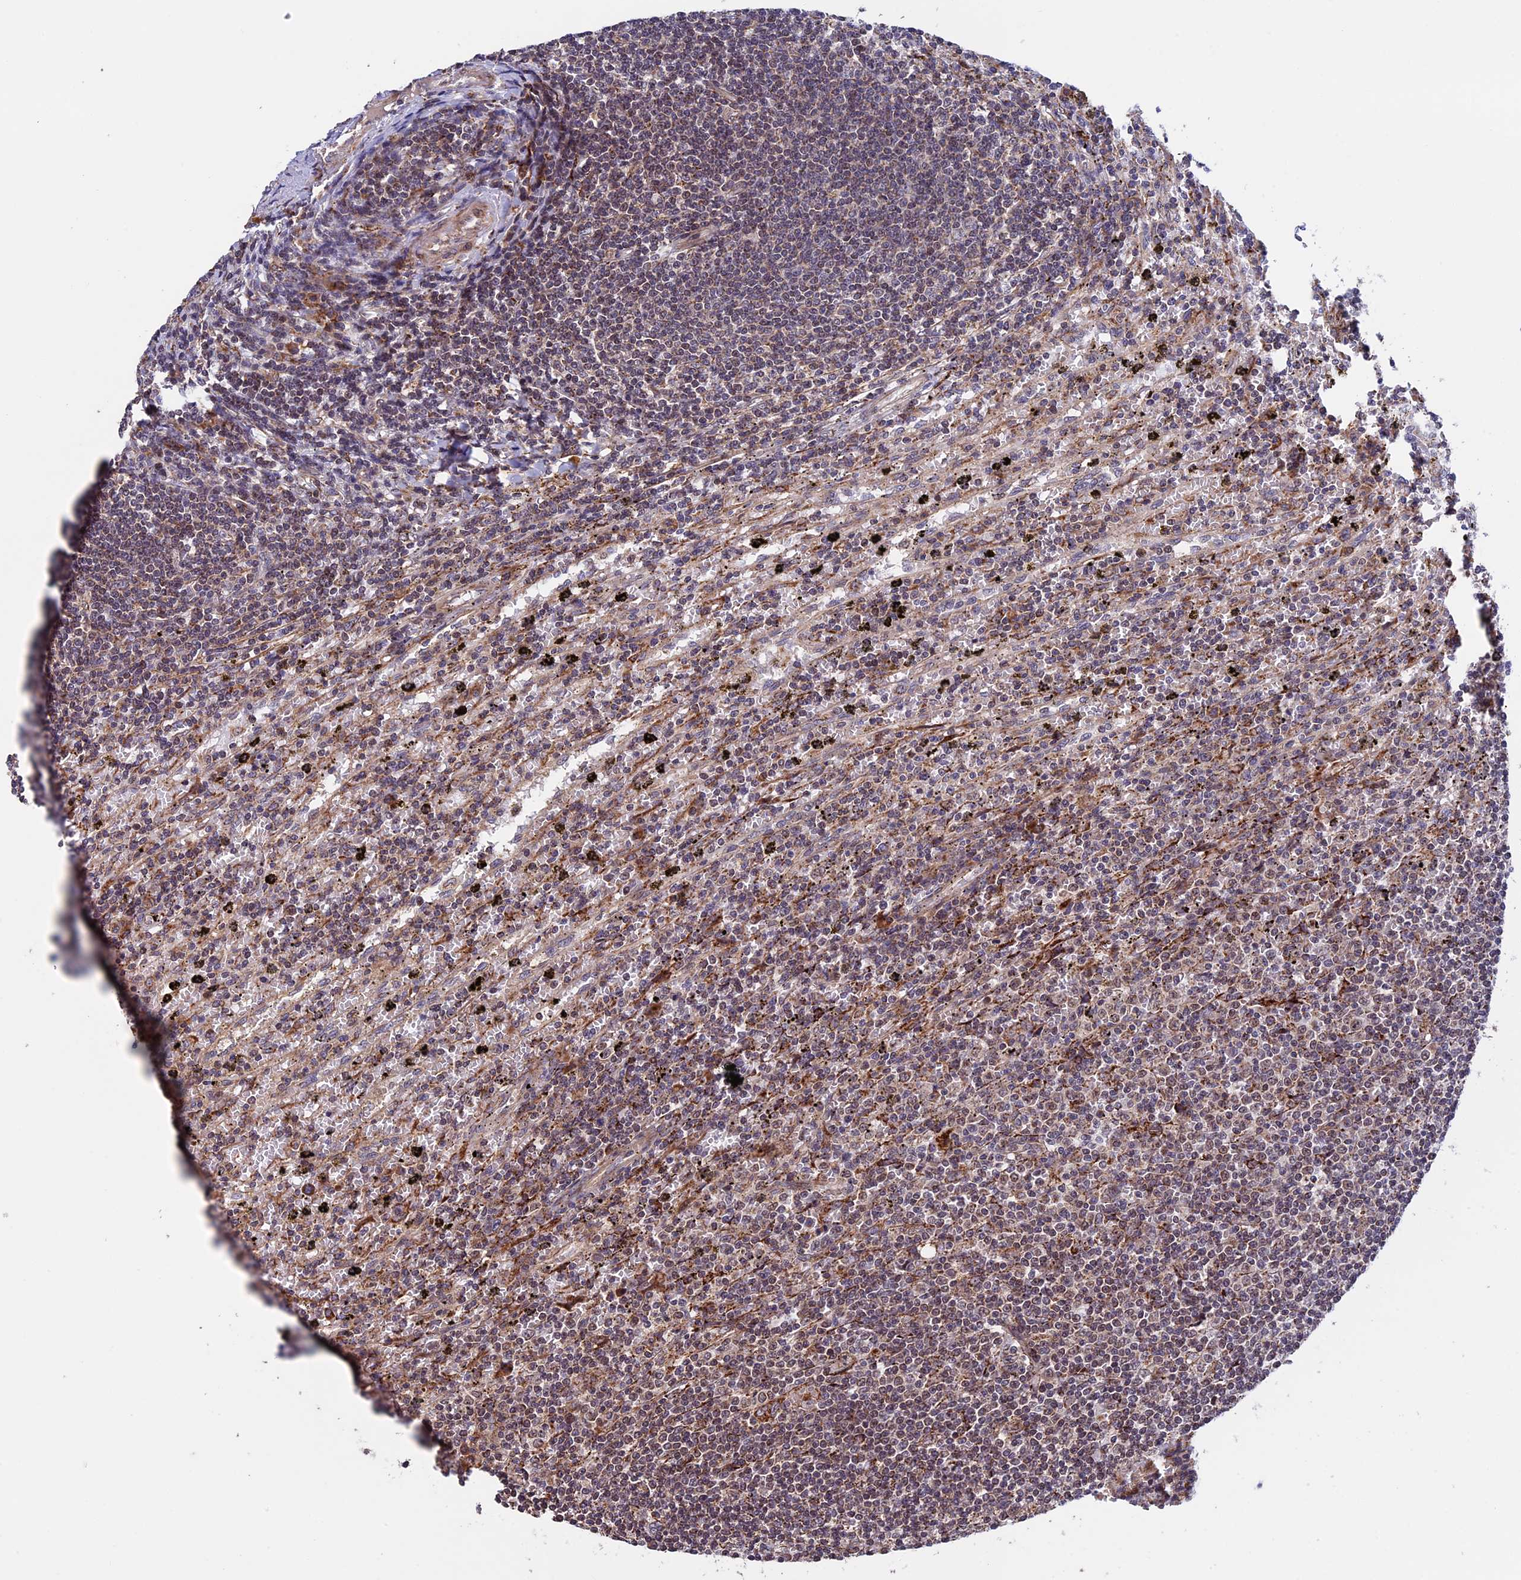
{"staining": {"intensity": "weak", "quantity": ">75%", "location": "cytoplasmic/membranous"}, "tissue": "lymphoma", "cell_type": "Tumor cells", "image_type": "cancer", "snomed": [{"axis": "morphology", "description": "Malignant lymphoma, non-Hodgkin's type, Low grade"}, {"axis": "topography", "description": "Spleen"}], "caption": "IHC photomicrograph of low-grade malignant lymphoma, non-Hodgkin's type stained for a protein (brown), which shows low levels of weak cytoplasmic/membranous positivity in approximately >75% of tumor cells.", "gene": "RNF17", "patient": {"sex": "male", "age": 76}}